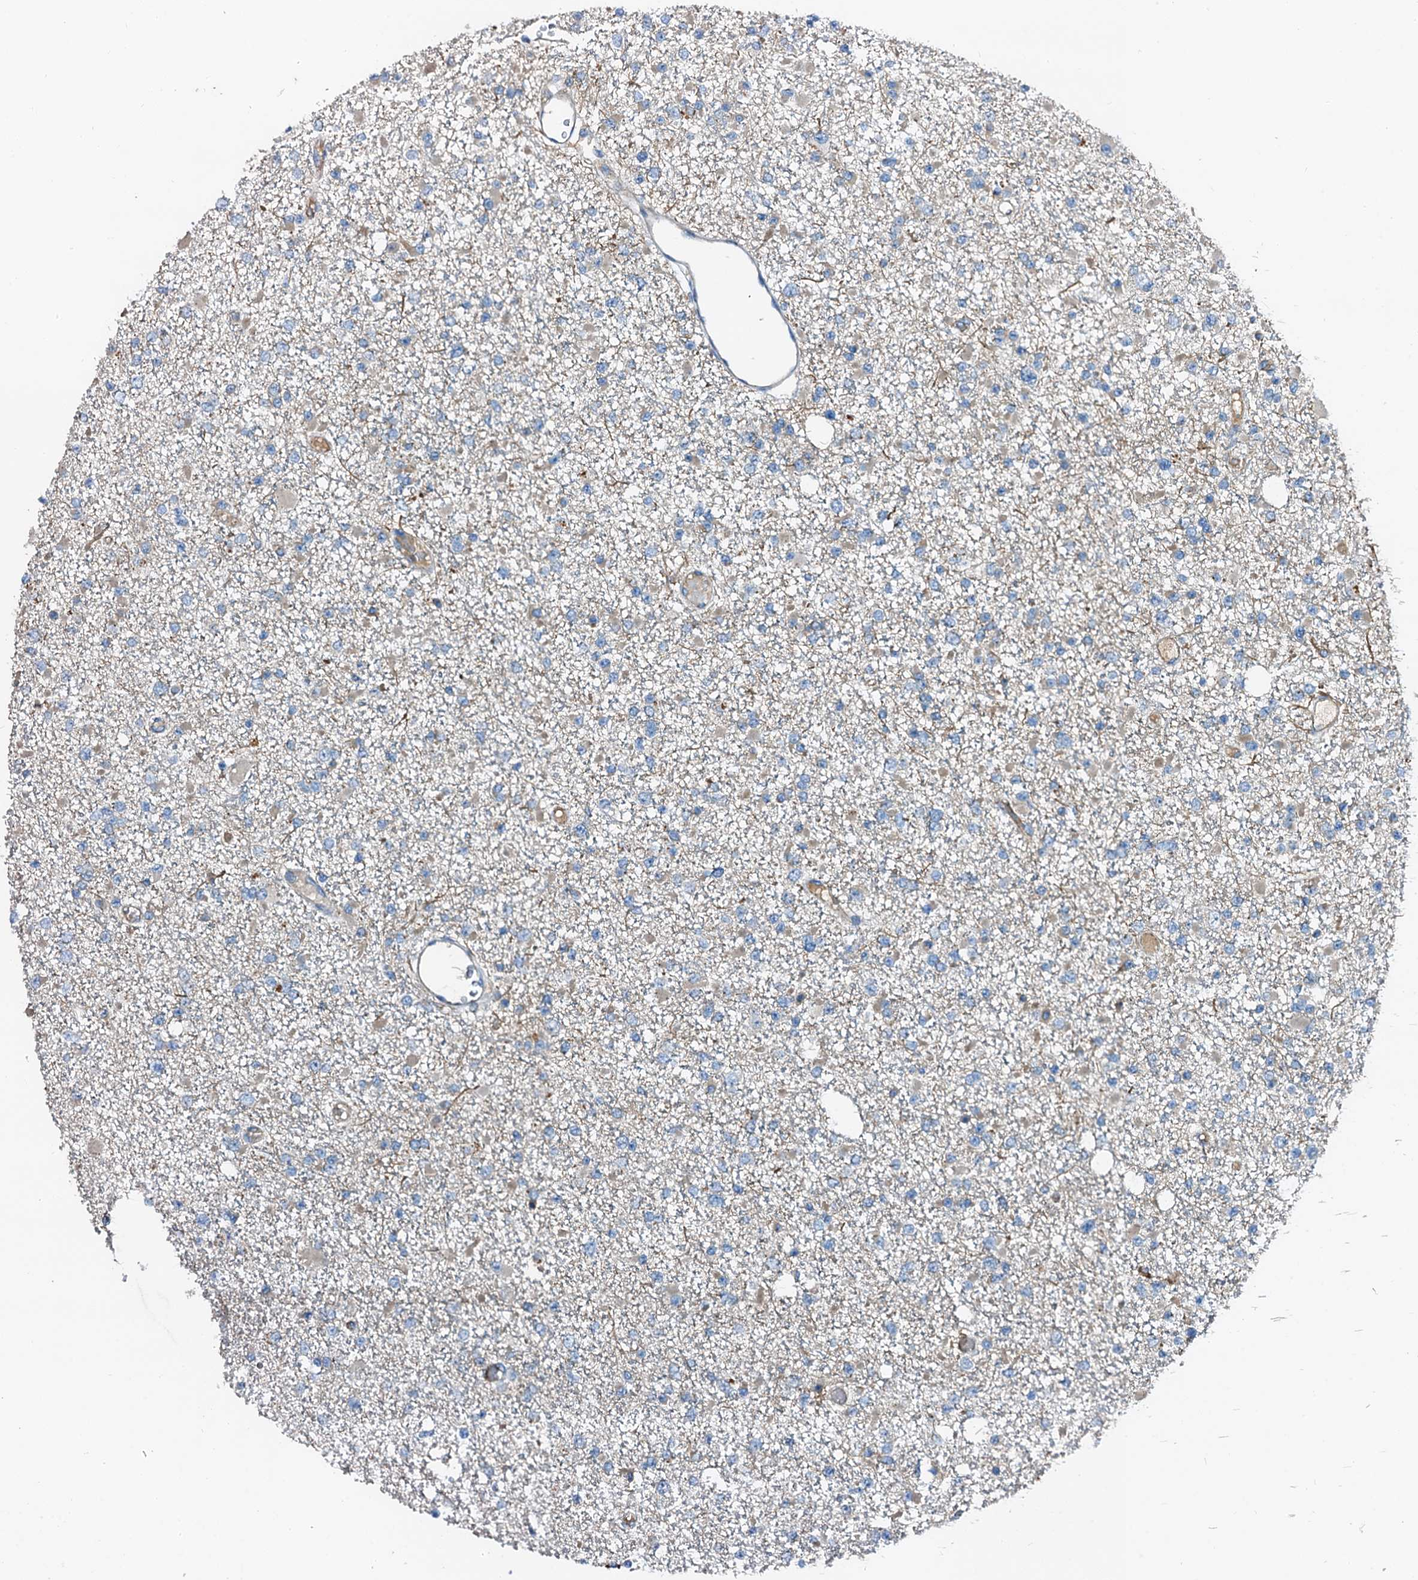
{"staining": {"intensity": "negative", "quantity": "none", "location": "none"}, "tissue": "glioma", "cell_type": "Tumor cells", "image_type": "cancer", "snomed": [{"axis": "morphology", "description": "Glioma, malignant, Low grade"}, {"axis": "topography", "description": "Brain"}], "caption": "This is a image of IHC staining of glioma, which shows no staining in tumor cells.", "gene": "FIBIN", "patient": {"sex": "female", "age": 22}}